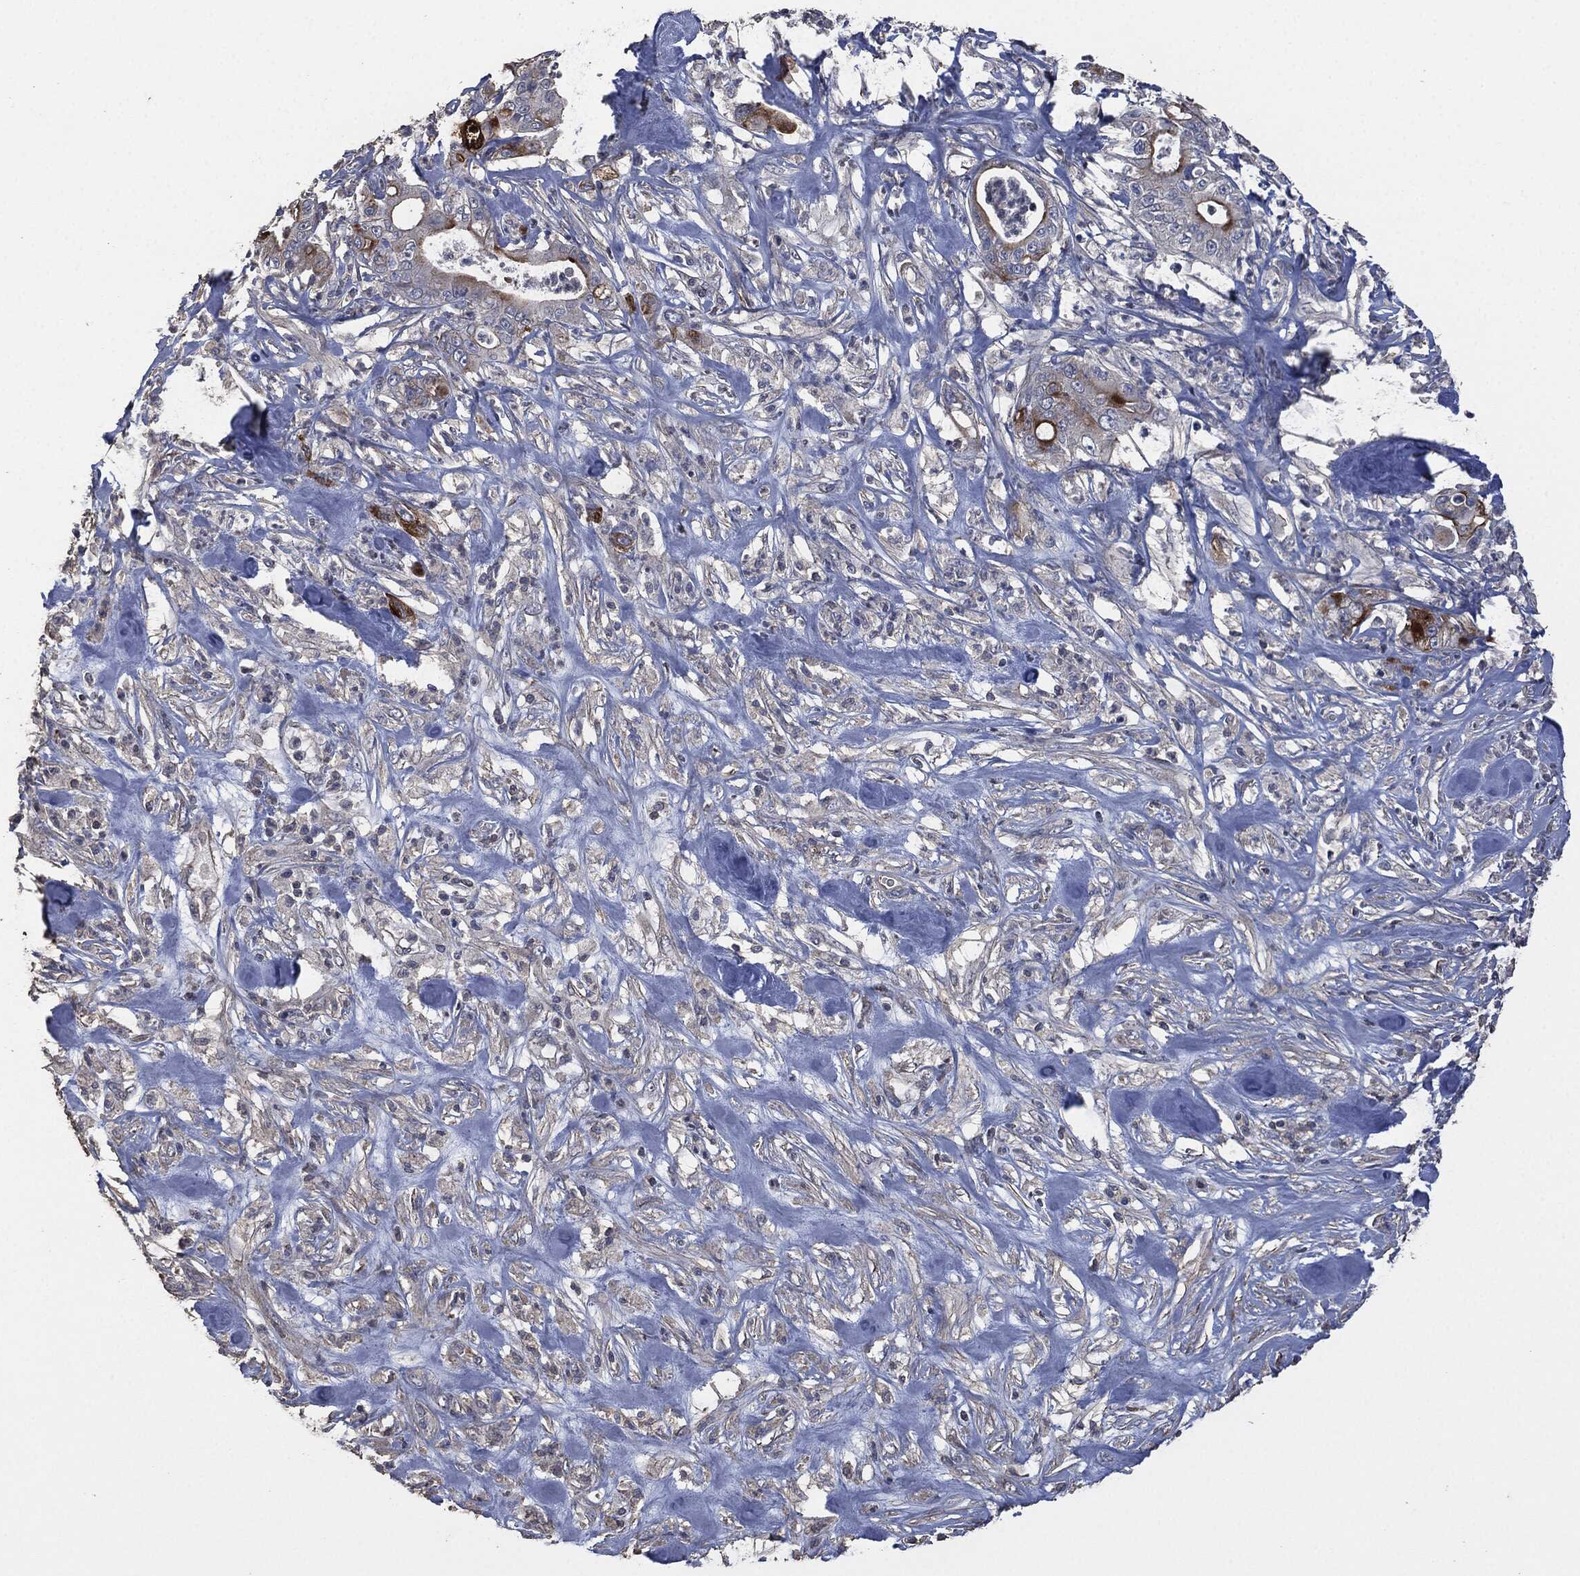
{"staining": {"intensity": "strong", "quantity": "<25%", "location": "cytoplasmic/membranous"}, "tissue": "pancreatic cancer", "cell_type": "Tumor cells", "image_type": "cancer", "snomed": [{"axis": "morphology", "description": "Adenocarcinoma, NOS"}, {"axis": "topography", "description": "Pancreas"}], "caption": "The immunohistochemical stain highlights strong cytoplasmic/membranous expression in tumor cells of pancreatic cancer (adenocarcinoma) tissue.", "gene": "MSLN", "patient": {"sex": "male", "age": 71}}